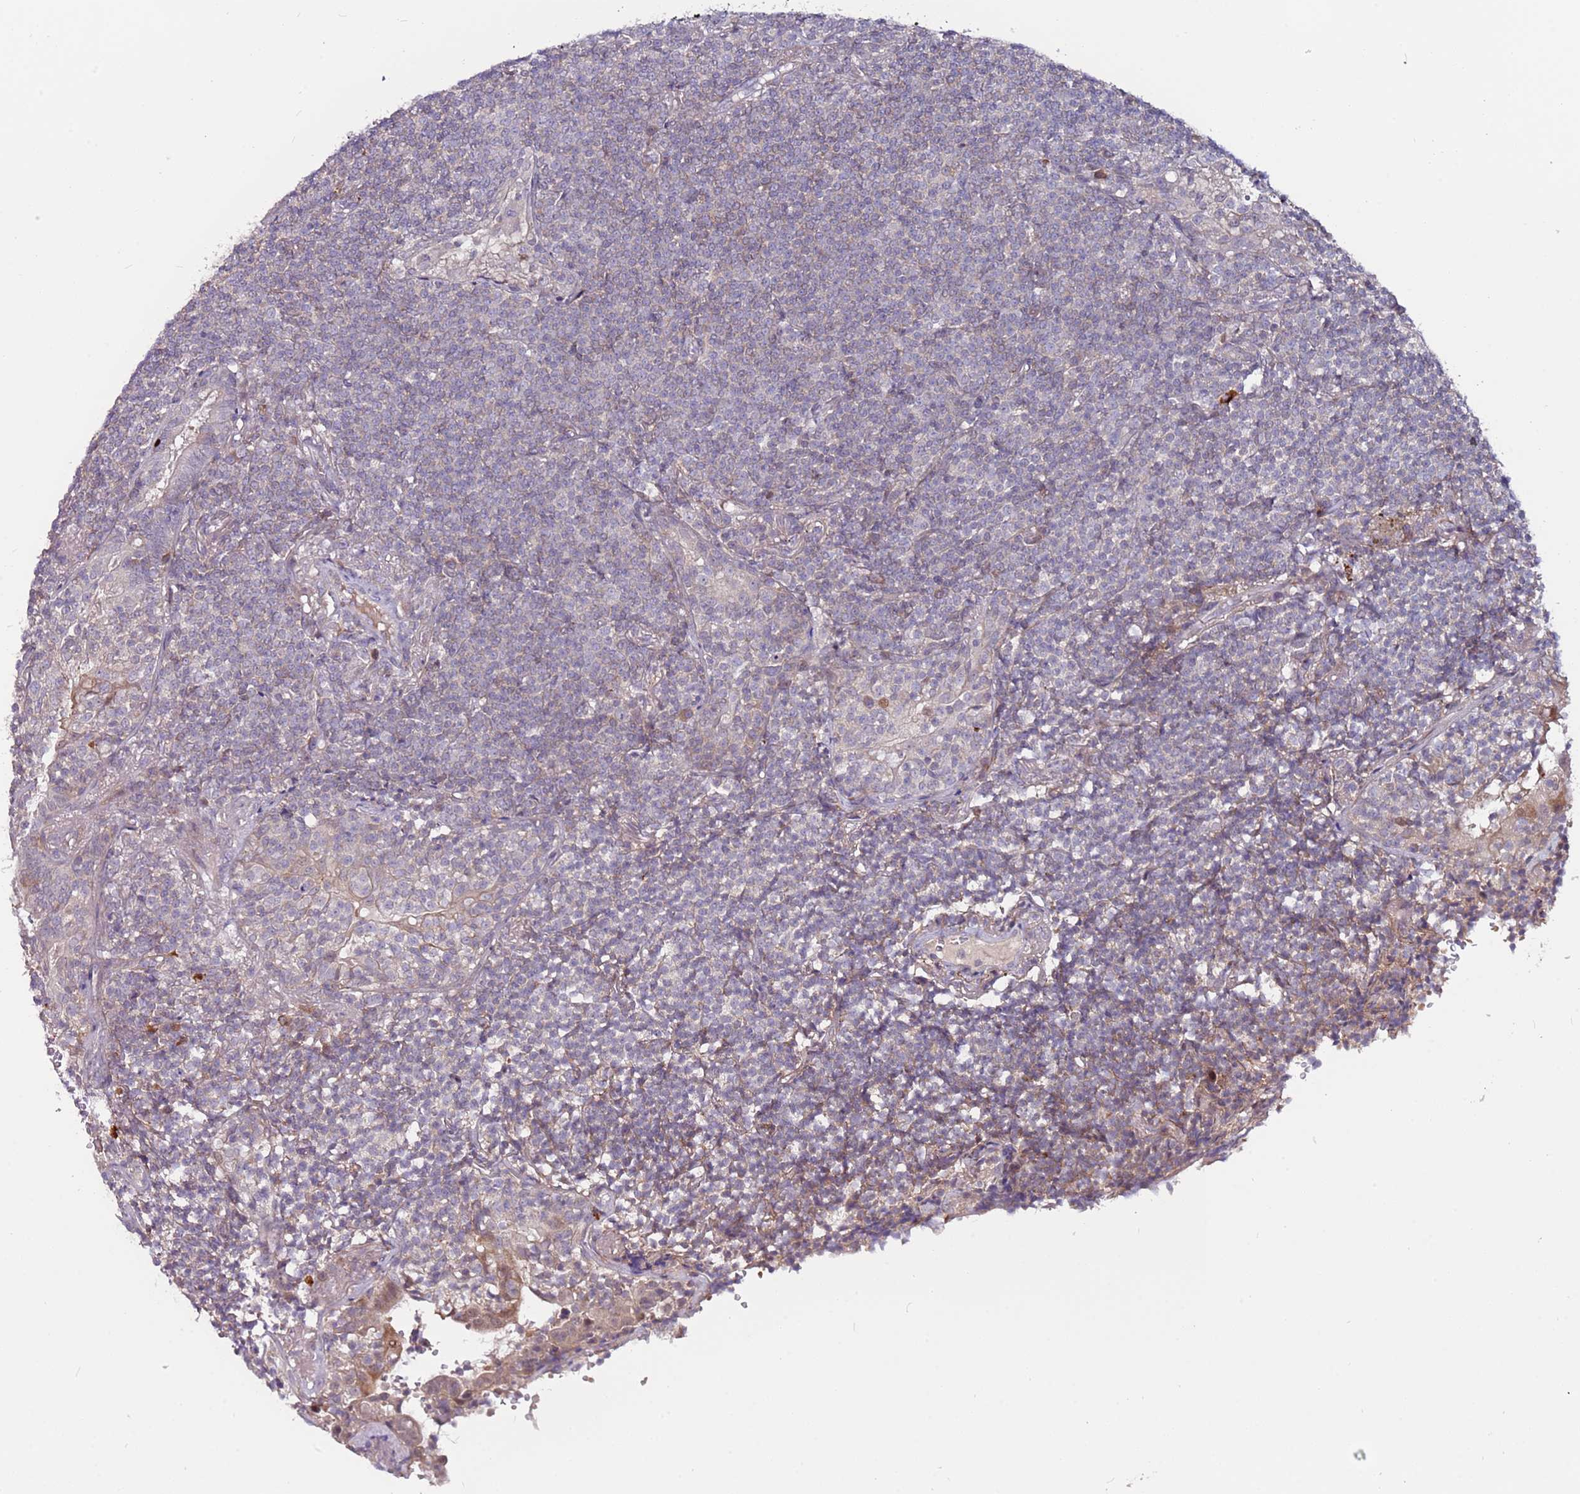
{"staining": {"intensity": "negative", "quantity": "none", "location": "none"}, "tissue": "lymphoma", "cell_type": "Tumor cells", "image_type": "cancer", "snomed": [{"axis": "morphology", "description": "Malignant lymphoma, non-Hodgkin's type, Low grade"}, {"axis": "topography", "description": "Lung"}], "caption": "Immunohistochemistry (IHC) histopathology image of lymphoma stained for a protein (brown), which reveals no expression in tumor cells.", "gene": "MTG2", "patient": {"sex": "female", "age": 71}}